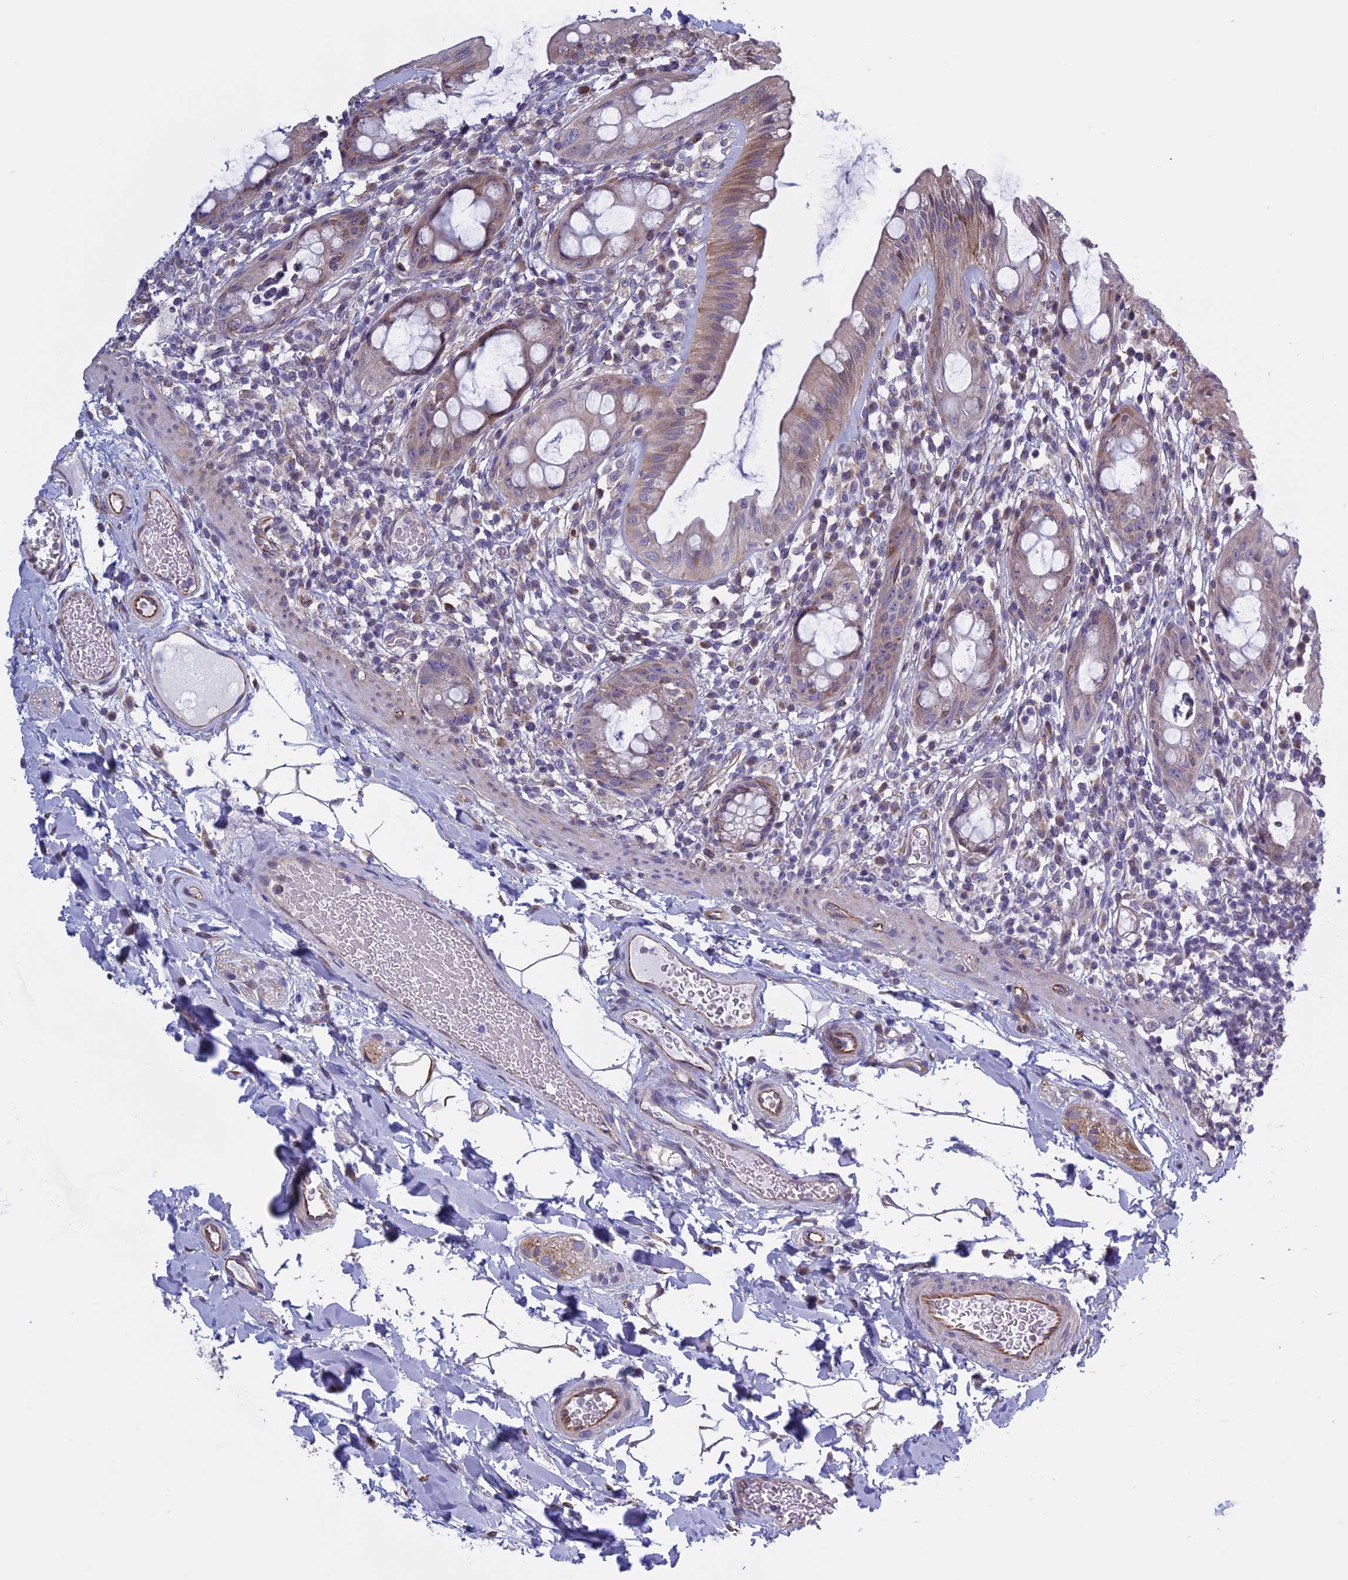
{"staining": {"intensity": "weak", "quantity": "25%-75%", "location": "cytoplasmic/membranous"}, "tissue": "rectum", "cell_type": "Glandular cells", "image_type": "normal", "snomed": [{"axis": "morphology", "description": "Normal tissue, NOS"}, {"axis": "topography", "description": "Rectum"}], "caption": "IHC staining of normal rectum, which exhibits low levels of weak cytoplasmic/membranous positivity in approximately 25%-75% of glandular cells indicating weak cytoplasmic/membranous protein expression. The staining was performed using DAB (brown) for protein detection and nuclei were counterstained in hematoxylin (blue).", "gene": "BCL2L10", "patient": {"sex": "female", "age": 57}}